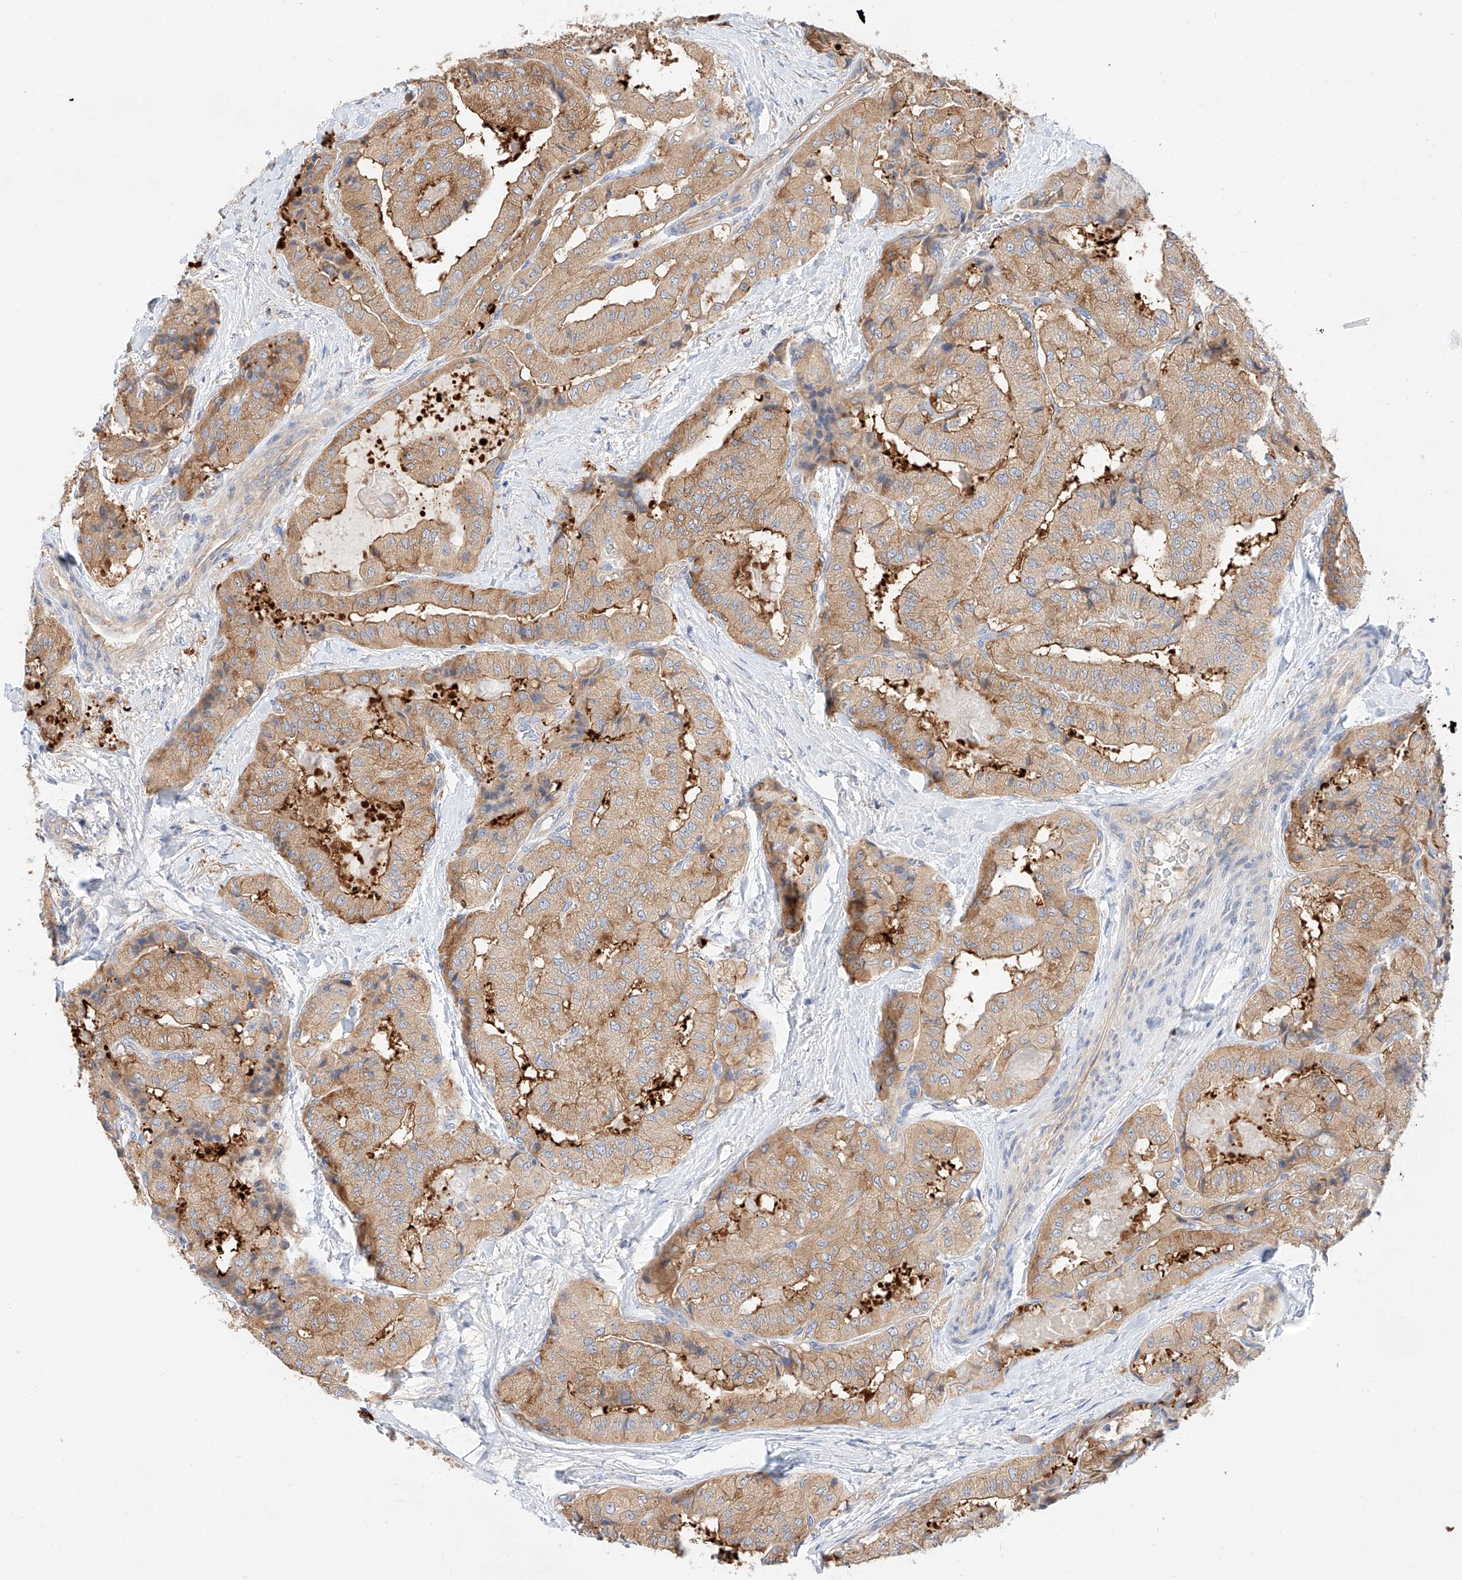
{"staining": {"intensity": "moderate", "quantity": ">75%", "location": "cytoplasmic/membranous"}, "tissue": "thyroid cancer", "cell_type": "Tumor cells", "image_type": "cancer", "snomed": [{"axis": "morphology", "description": "Papillary adenocarcinoma, NOS"}, {"axis": "topography", "description": "Thyroid gland"}], "caption": "IHC micrograph of human thyroid papillary adenocarcinoma stained for a protein (brown), which demonstrates medium levels of moderate cytoplasmic/membranous staining in approximately >75% of tumor cells.", "gene": "GLMN", "patient": {"sex": "female", "age": 59}}